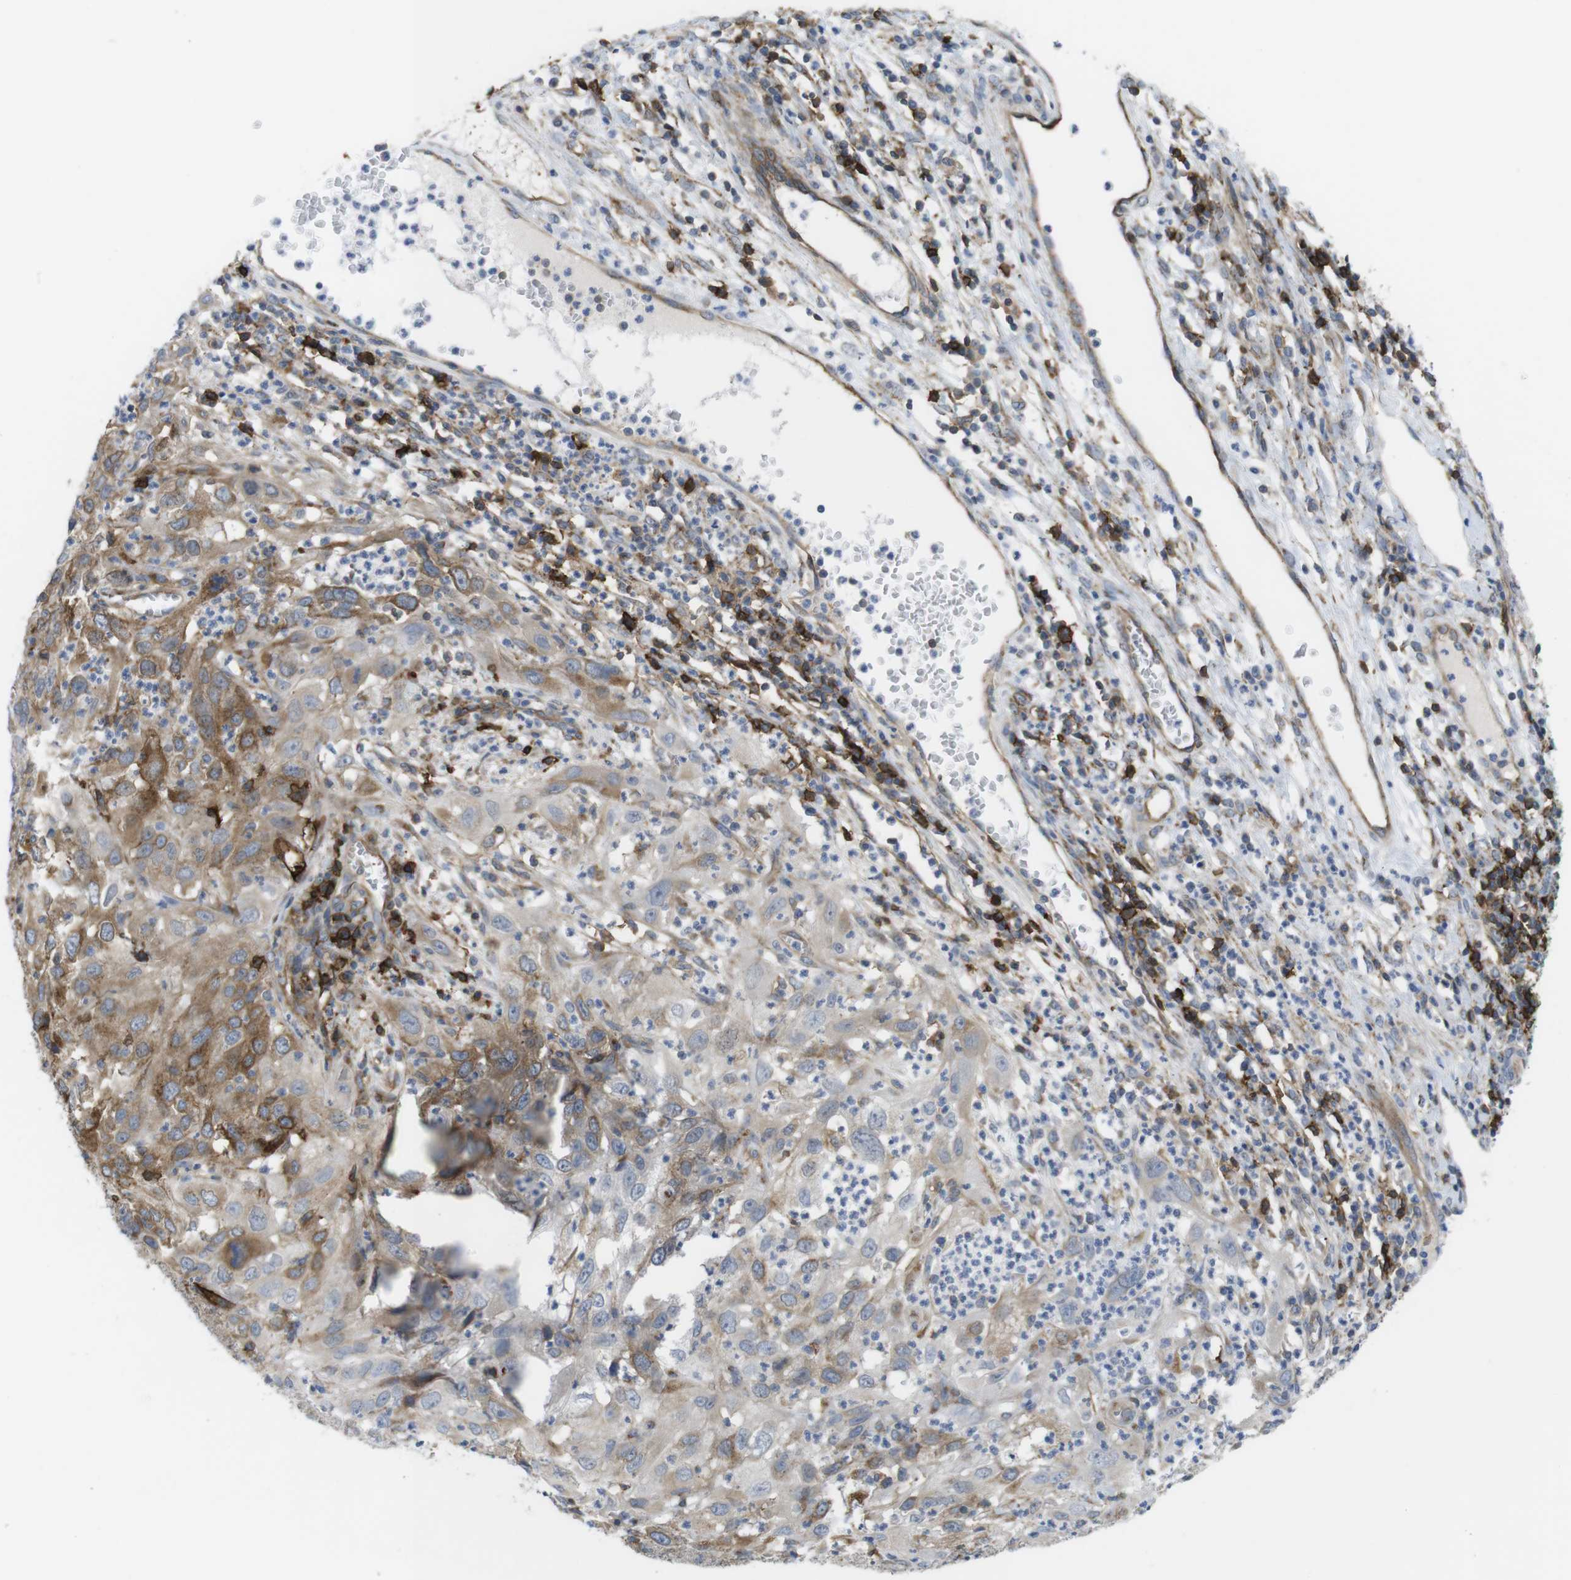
{"staining": {"intensity": "moderate", "quantity": "25%-75%", "location": "cytoplasmic/membranous"}, "tissue": "cervical cancer", "cell_type": "Tumor cells", "image_type": "cancer", "snomed": [{"axis": "morphology", "description": "Squamous cell carcinoma, NOS"}, {"axis": "topography", "description": "Cervix"}], "caption": "IHC image of neoplastic tissue: human squamous cell carcinoma (cervical) stained using immunohistochemistry (IHC) exhibits medium levels of moderate protein expression localized specifically in the cytoplasmic/membranous of tumor cells, appearing as a cytoplasmic/membranous brown color.", "gene": "CCR6", "patient": {"sex": "female", "age": 32}}